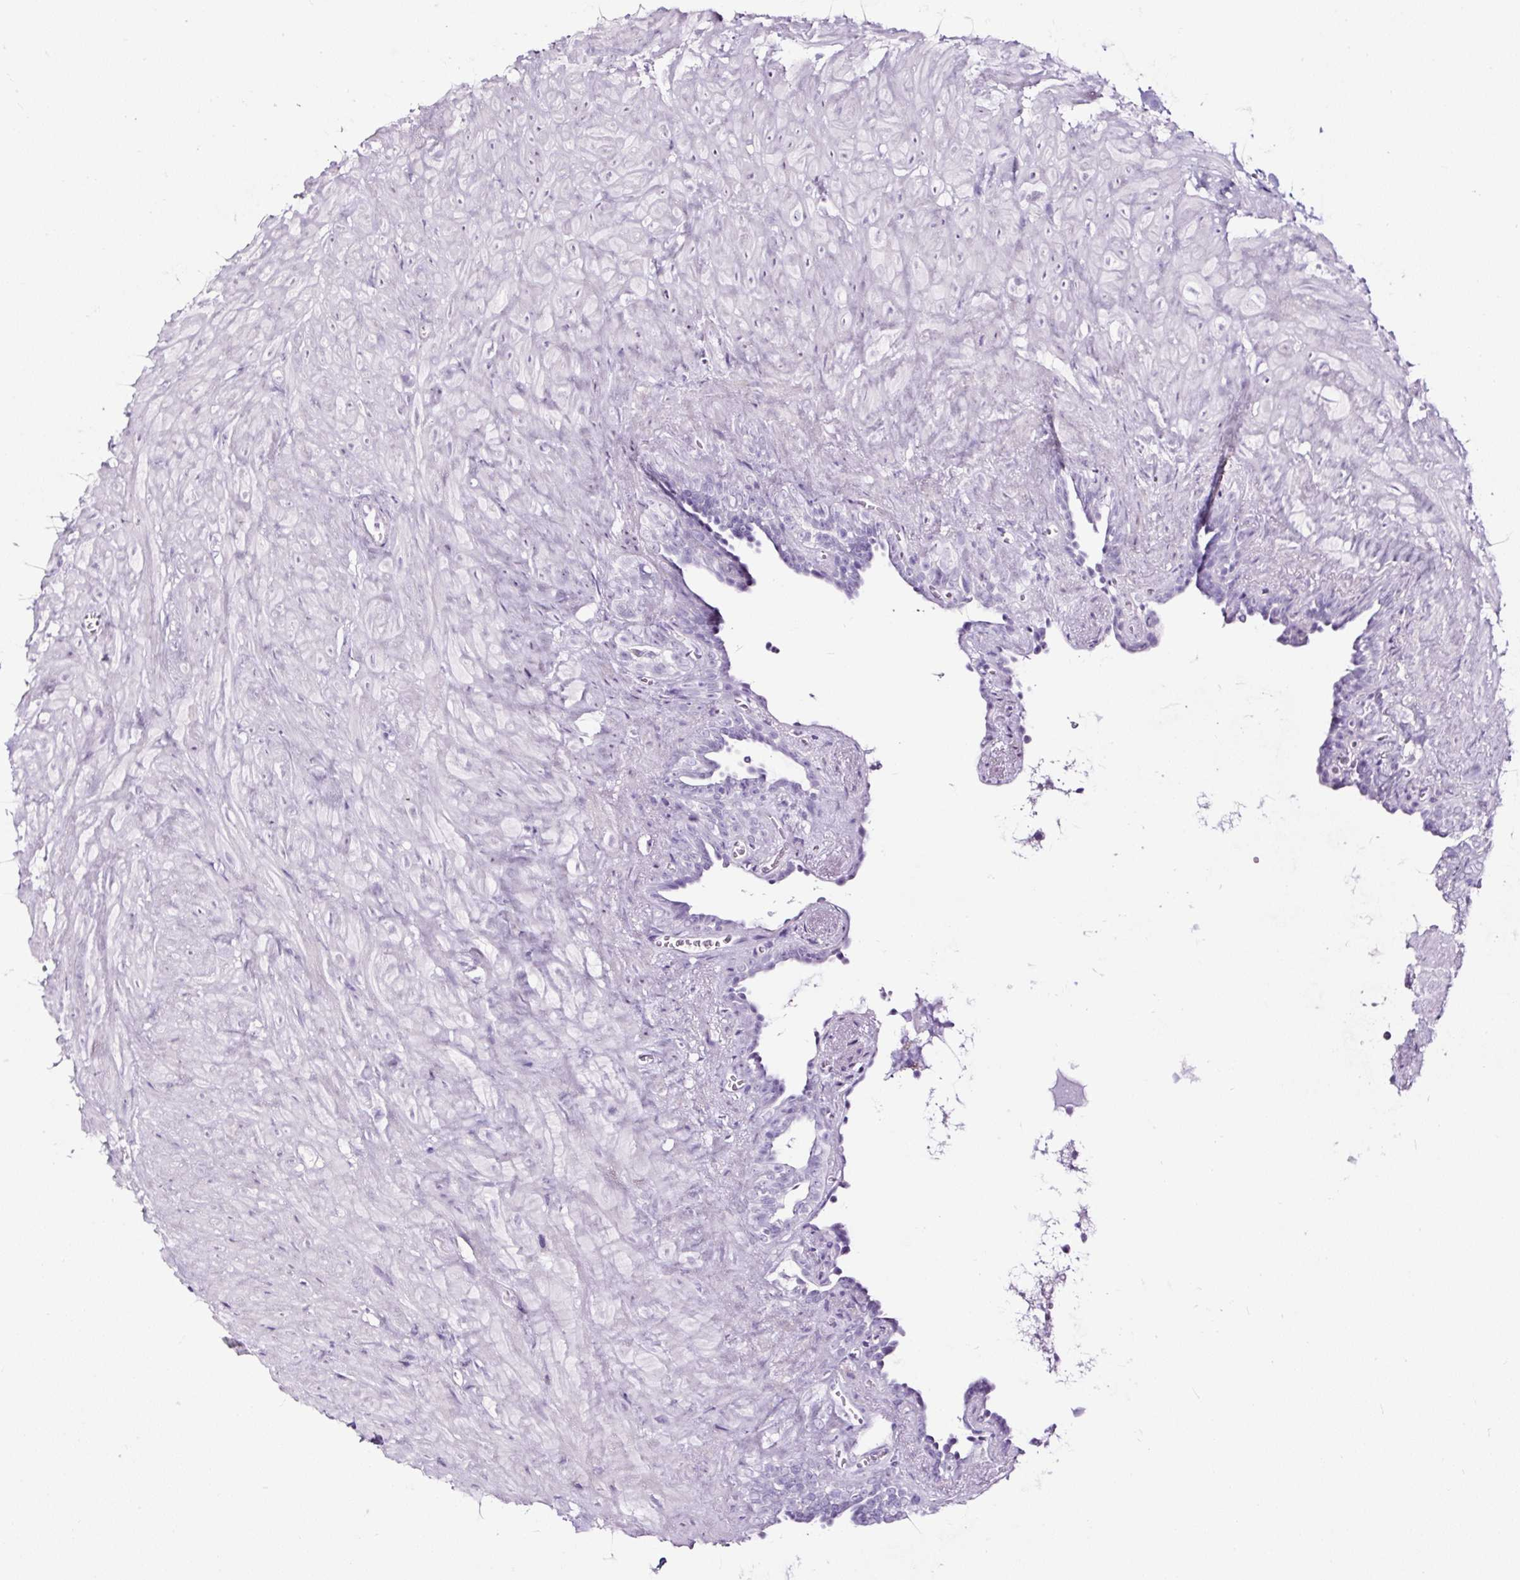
{"staining": {"intensity": "negative", "quantity": "none", "location": "none"}, "tissue": "seminal vesicle", "cell_type": "Glandular cells", "image_type": "normal", "snomed": [{"axis": "morphology", "description": "Normal tissue, NOS"}, {"axis": "topography", "description": "Seminal veicle"}], "caption": "A high-resolution histopathology image shows IHC staining of normal seminal vesicle, which demonstrates no significant expression in glandular cells.", "gene": "NPHS2", "patient": {"sex": "male", "age": 76}}